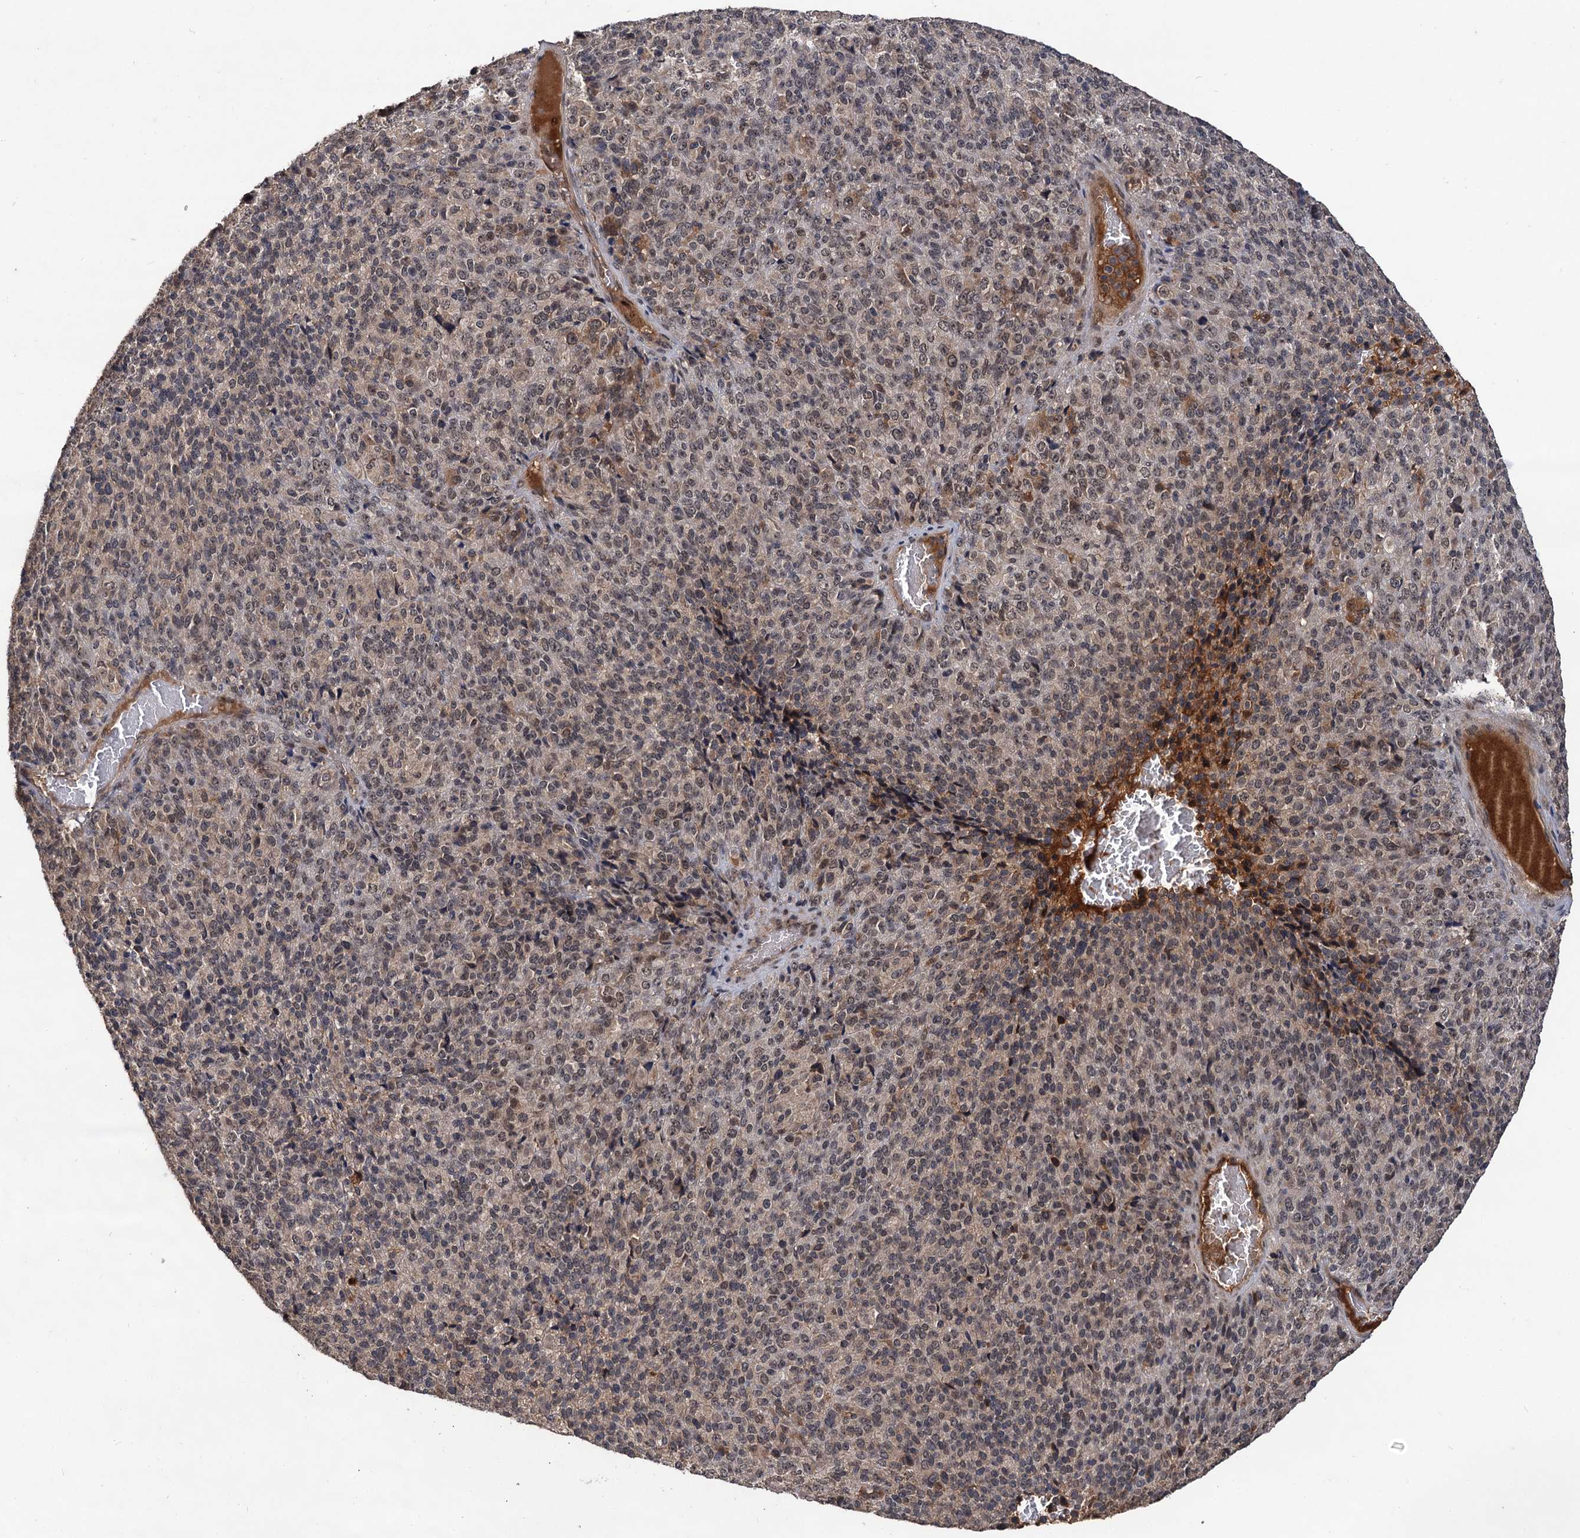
{"staining": {"intensity": "negative", "quantity": "none", "location": "none"}, "tissue": "melanoma", "cell_type": "Tumor cells", "image_type": "cancer", "snomed": [{"axis": "morphology", "description": "Malignant melanoma, Metastatic site"}, {"axis": "topography", "description": "Brain"}], "caption": "There is no significant positivity in tumor cells of malignant melanoma (metastatic site). The staining is performed using DAB (3,3'-diaminobenzidine) brown chromogen with nuclei counter-stained in using hematoxylin.", "gene": "MBD6", "patient": {"sex": "female", "age": 56}}